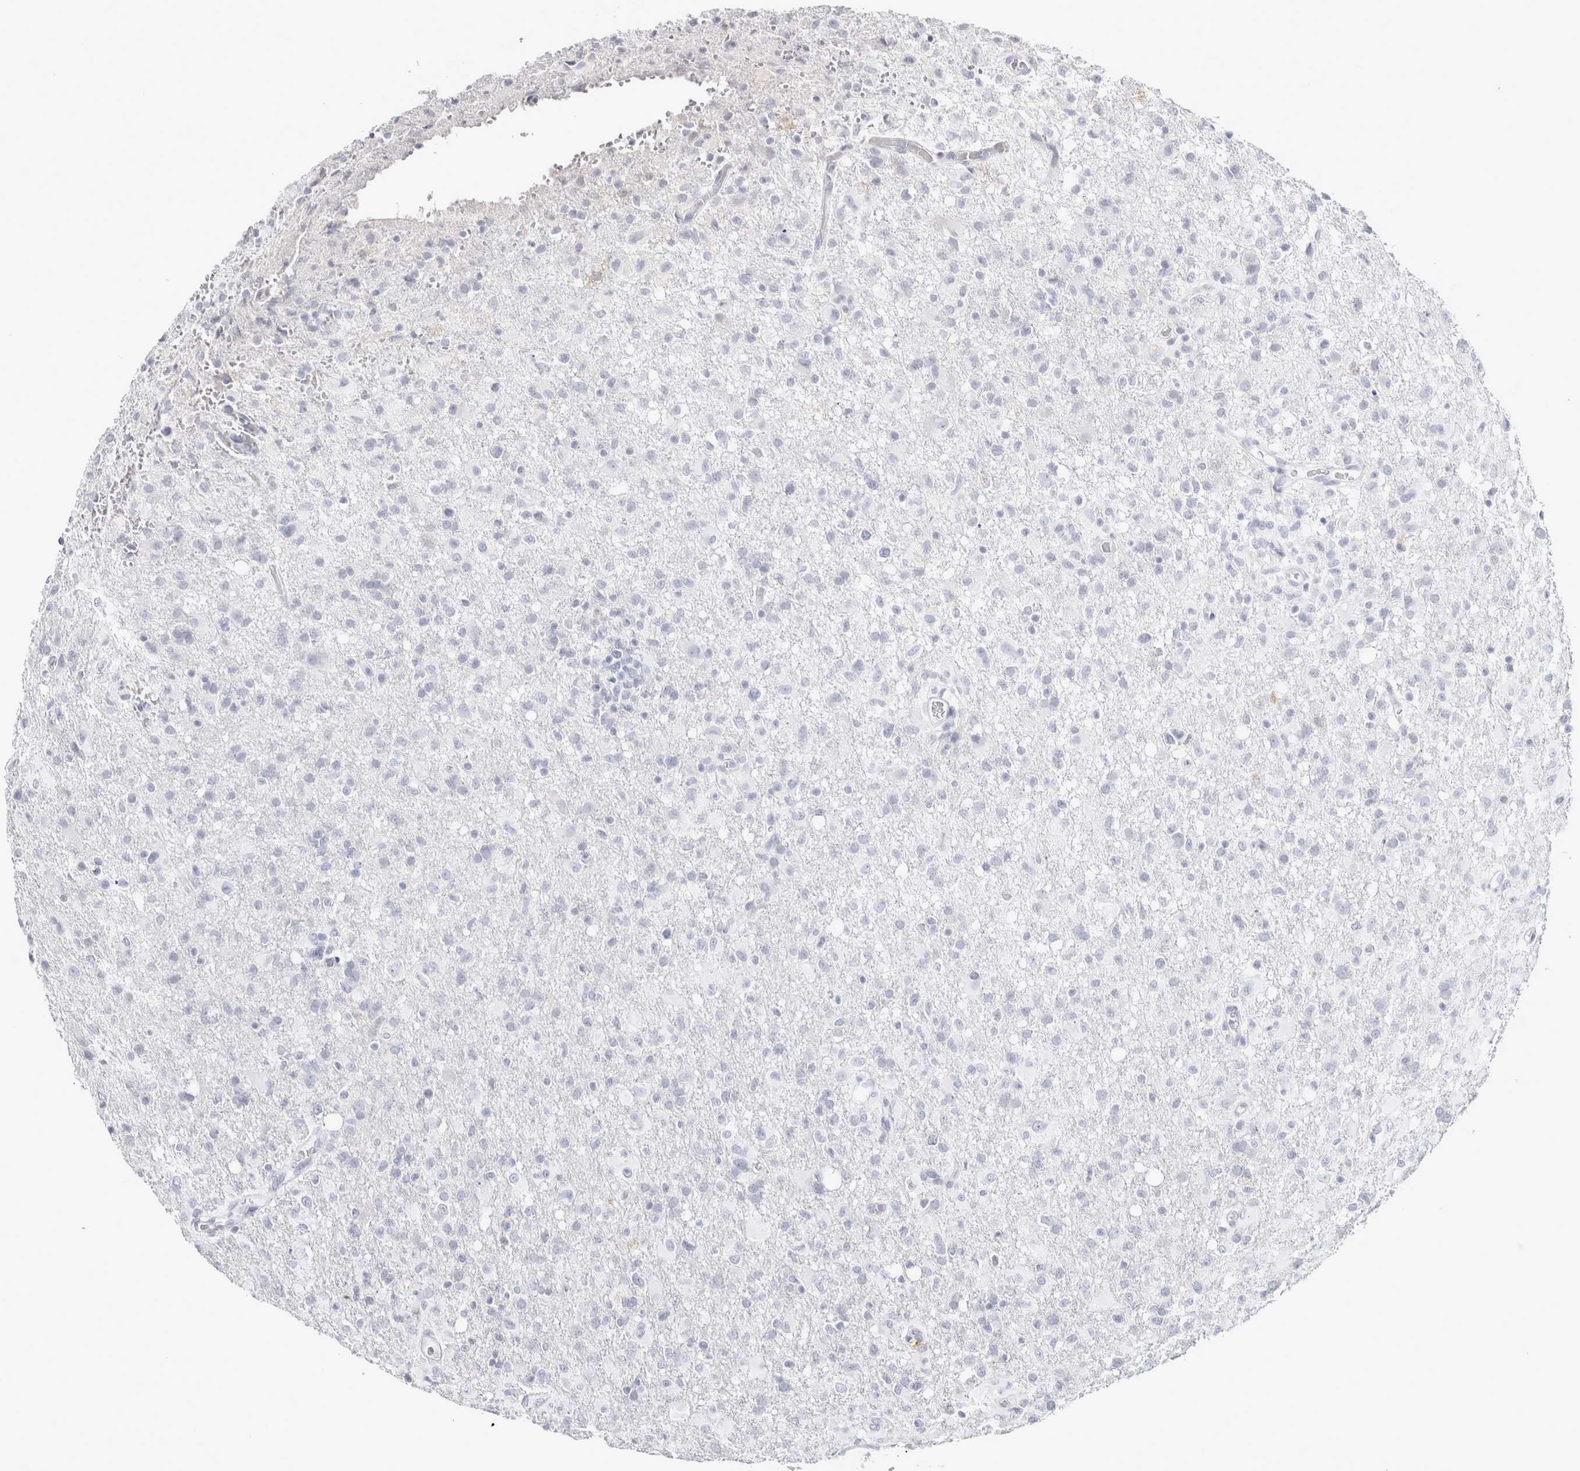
{"staining": {"intensity": "negative", "quantity": "none", "location": "none"}, "tissue": "glioma", "cell_type": "Tumor cells", "image_type": "cancer", "snomed": [{"axis": "morphology", "description": "Glioma, malignant, High grade"}, {"axis": "topography", "description": "Brain"}], "caption": "Tumor cells are negative for brown protein staining in glioma.", "gene": "GARIN1A", "patient": {"sex": "female", "age": 57}}